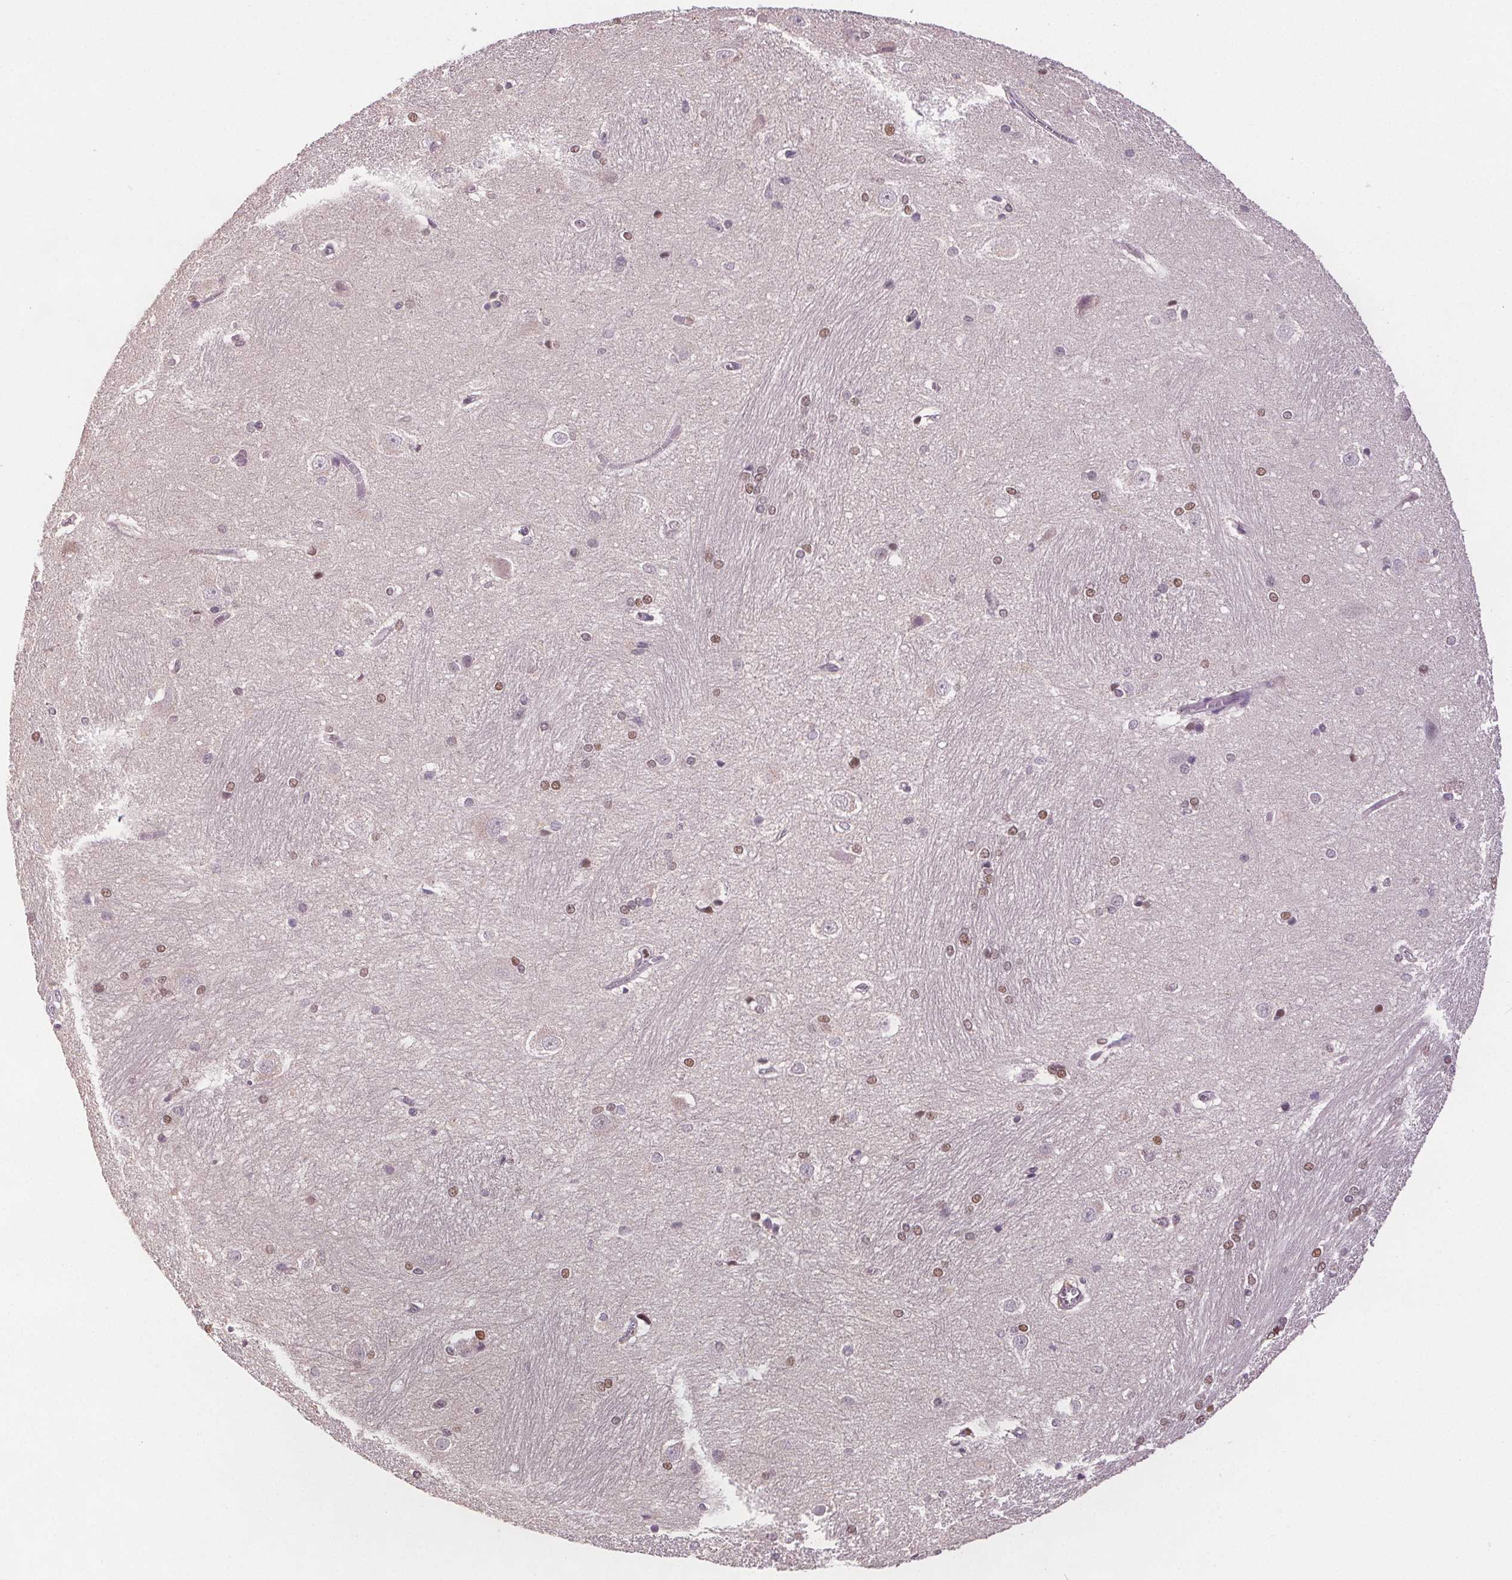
{"staining": {"intensity": "moderate", "quantity": "25%-75%", "location": "nuclear"}, "tissue": "hippocampus", "cell_type": "Glial cells", "image_type": "normal", "snomed": [{"axis": "morphology", "description": "Normal tissue, NOS"}, {"axis": "topography", "description": "Cerebral cortex"}, {"axis": "topography", "description": "Hippocampus"}], "caption": "Brown immunohistochemical staining in normal hippocampus reveals moderate nuclear expression in approximately 25%-75% of glial cells.", "gene": "CENPF", "patient": {"sex": "female", "age": 19}}